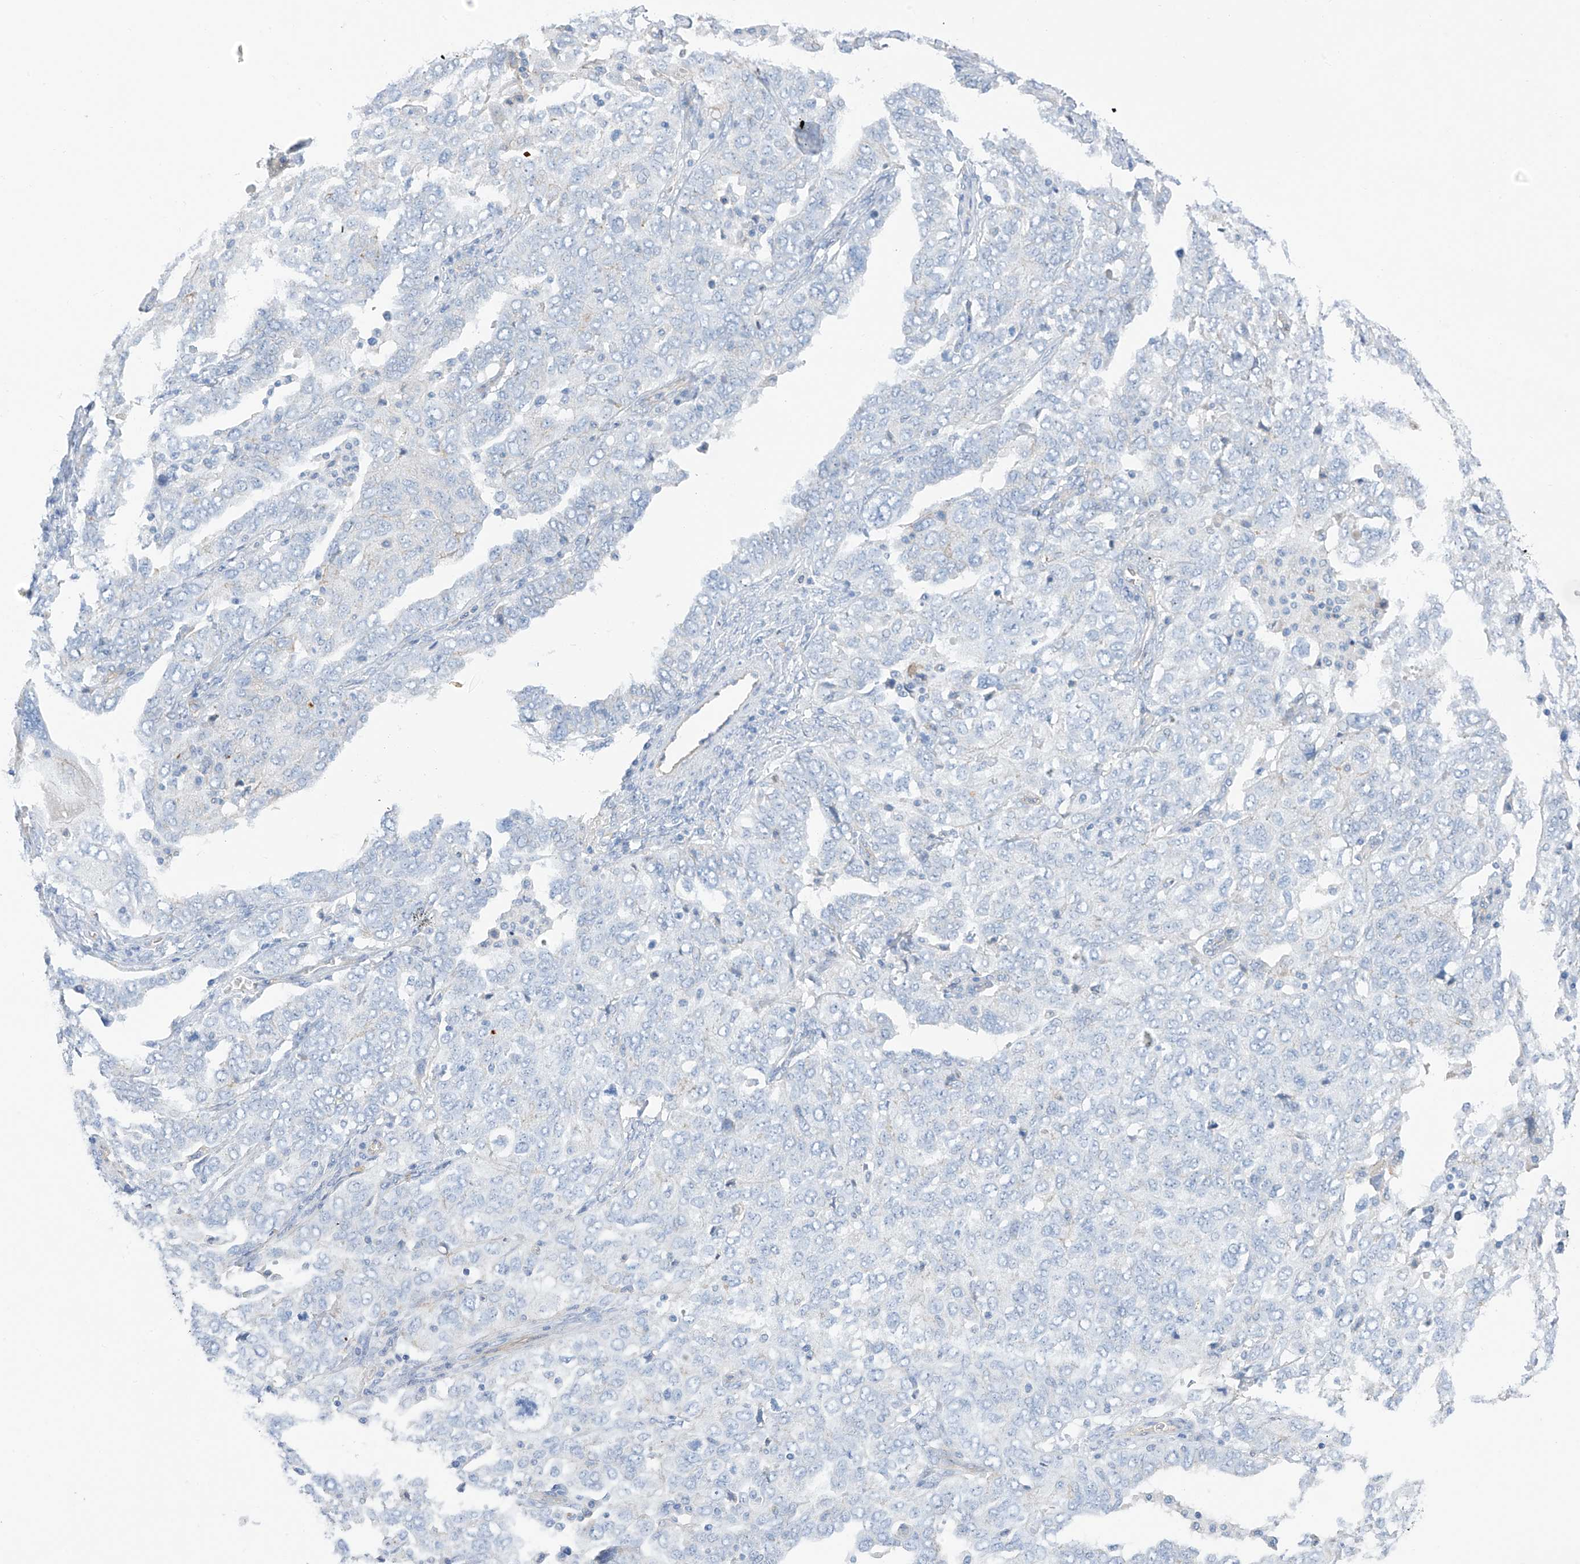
{"staining": {"intensity": "negative", "quantity": "none", "location": "none"}, "tissue": "ovarian cancer", "cell_type": "Tumor cells", "image_type": "cancer", "snomed": [{"axis": "morphology", "description": "Carcinoma, endometroid"}, {"axis": "topography", "description": "Ovary"}], "caption": "Immunohistochemical staining of human endometroid carcinoma (ovarian) shows no significant expression in tumor cells.", "gene": "ITGA9", "patient": {"sex": "female", "age": 62}}